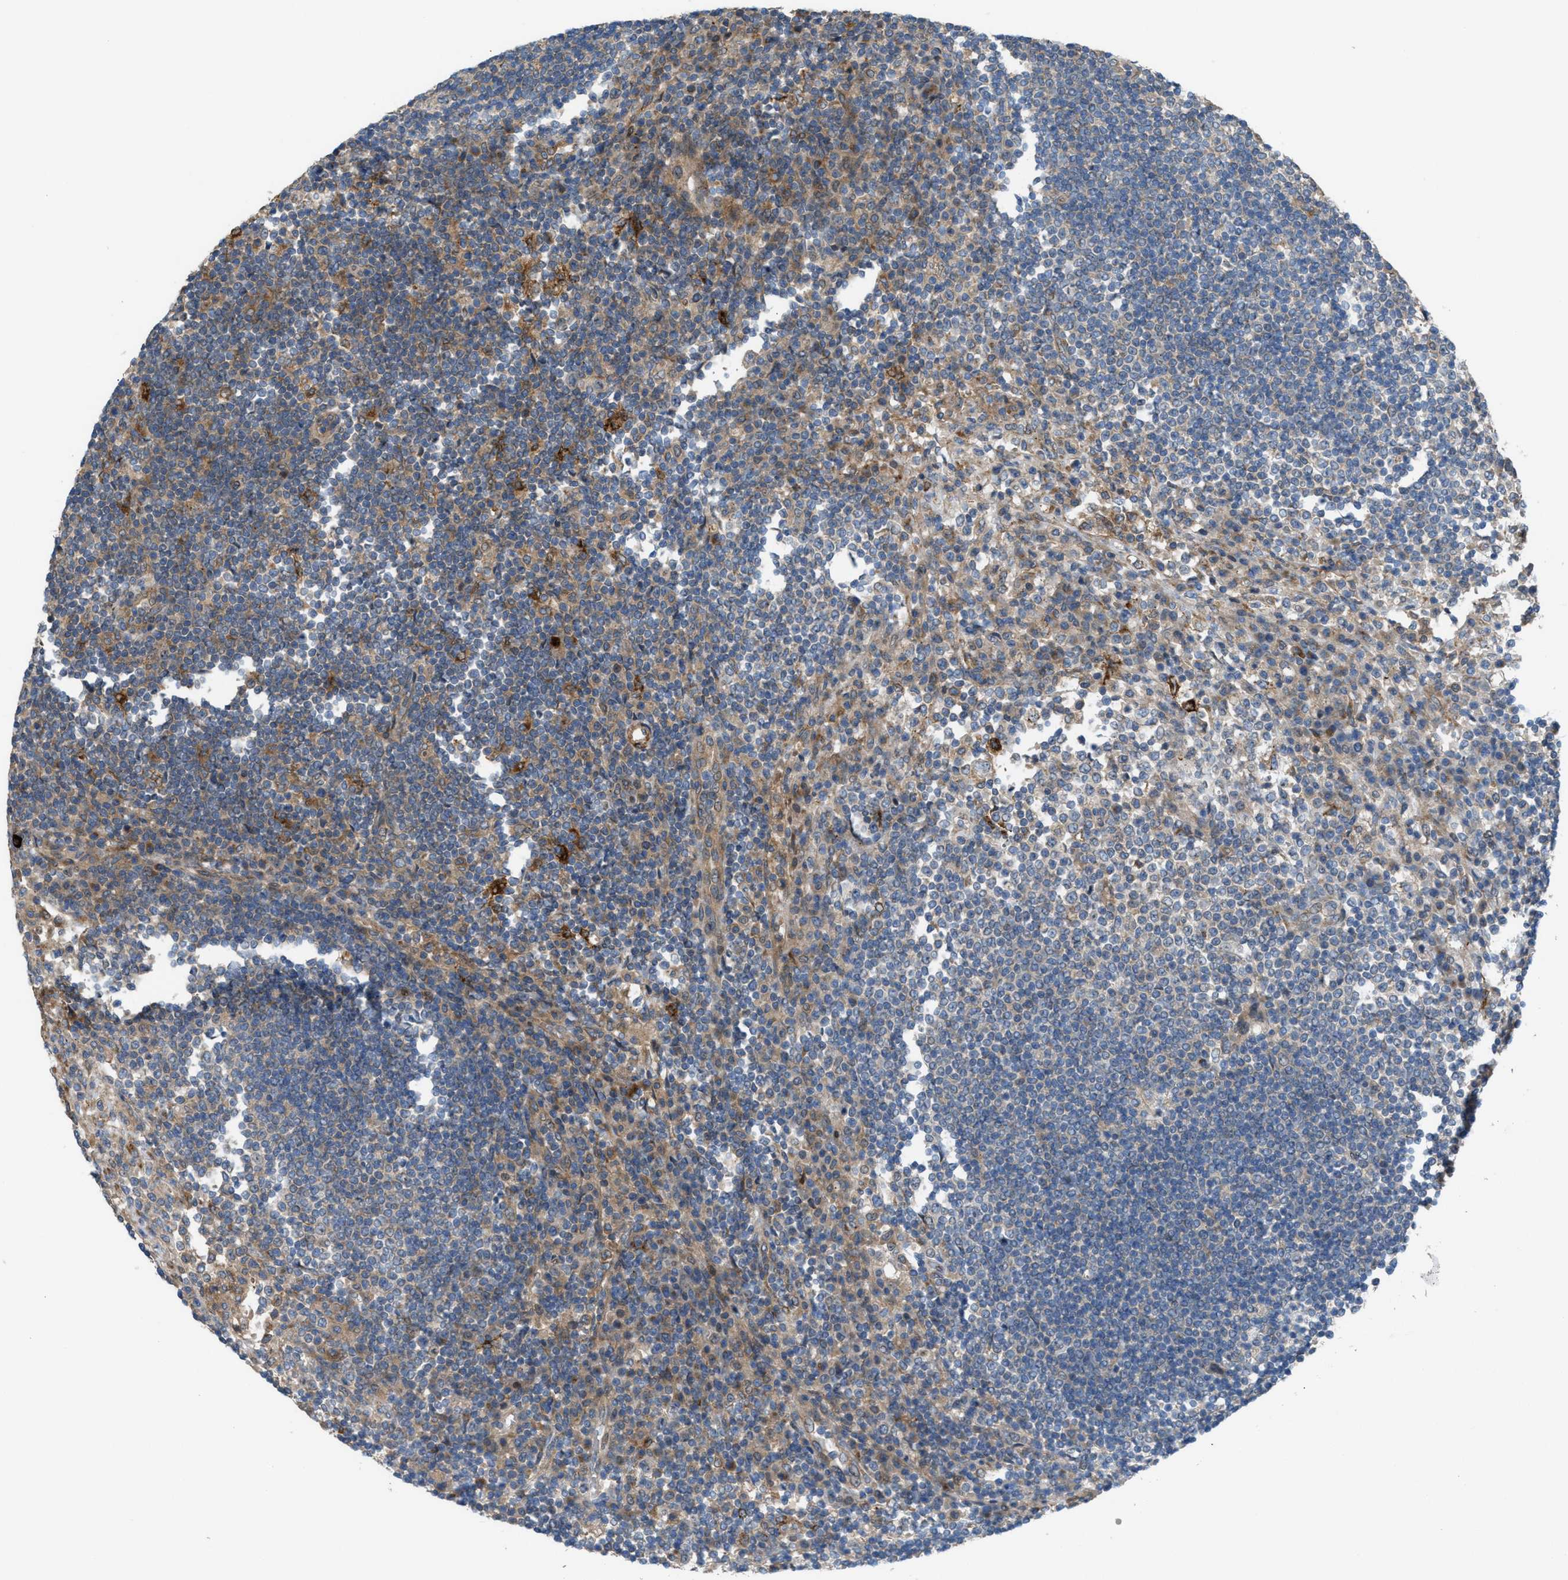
{"staining": {"intensity": "weak", "quantity": "<25%", "location": "cytoplasmic/membranous"}, "tissue": "lymph node", "cell_type": "Germinal center cells", "image_type": "normal", "snomed": [{"axis": "morphology", "description": "Normal tissue, NOS"}, {"axis": "topography", "description": "Lymph node"}], "caption": "Germinal center cells are negative for brown protein staining in normal lymph node. (DAB immunohistochemistry visualized using brightfield microscopy, high magnification).", "gene": "CYB5D1", "patient": {"sex": "female", "age": 53}}